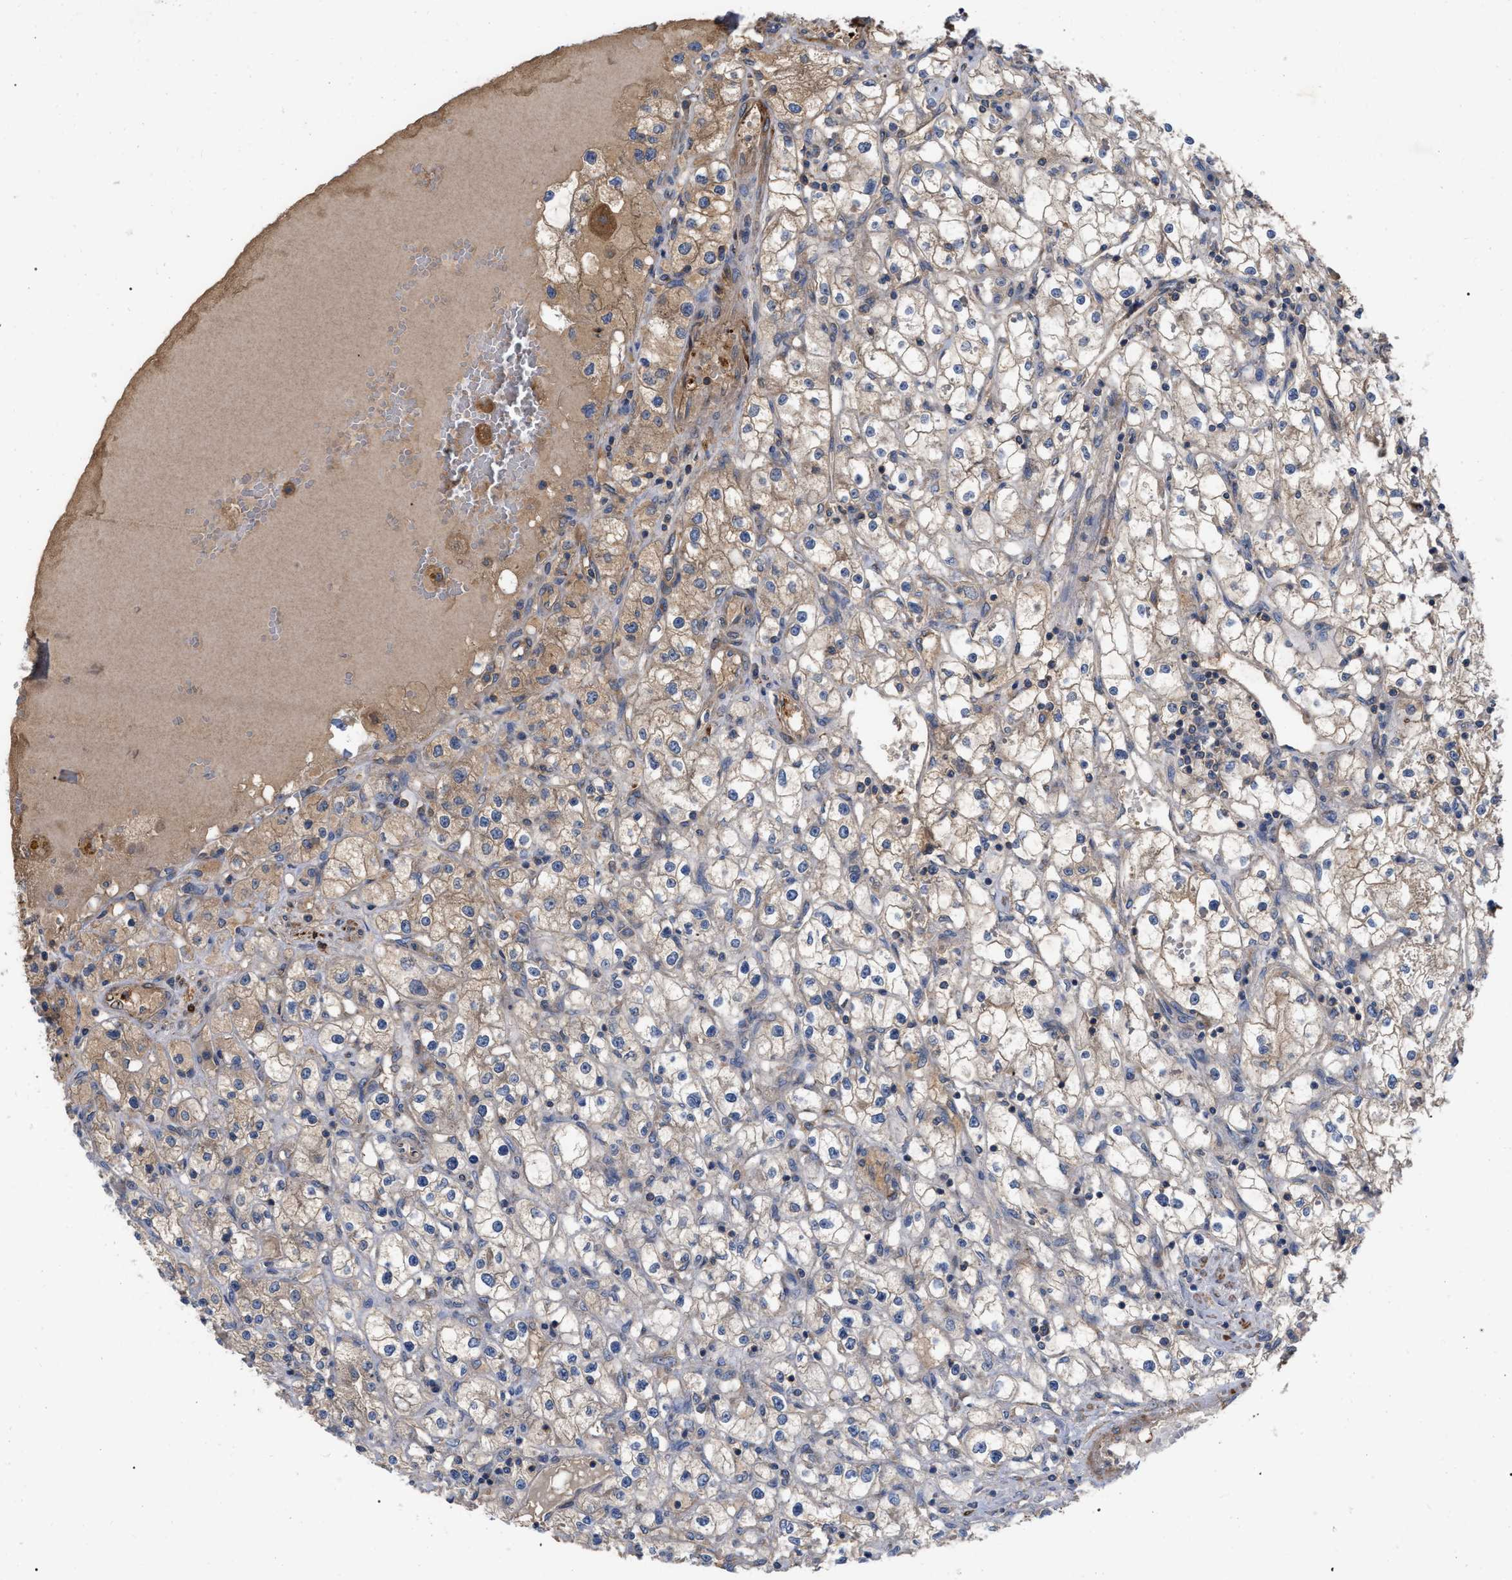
{"staining": {"intensity": "weak", "quantity": ">75%", "location": "cytoplasmic/membranous"}, "tissue": "renal cancer", "cell_type": "Tumor cells", "image_type": "cancer", "snomed": [{"axis": "morphology", "description": "Adenocarcinoma, NOS"}, {"axis": "topography", "description": "Kidney"}], "caption": "Renal cancer tissue demonstrates weak cytoplasmic/membranous staining in about >75% of tumor cells, visualized by immunohistochemistry.", "gene": "RABEP1", "patient": {"sex": "male", "age": 56}}